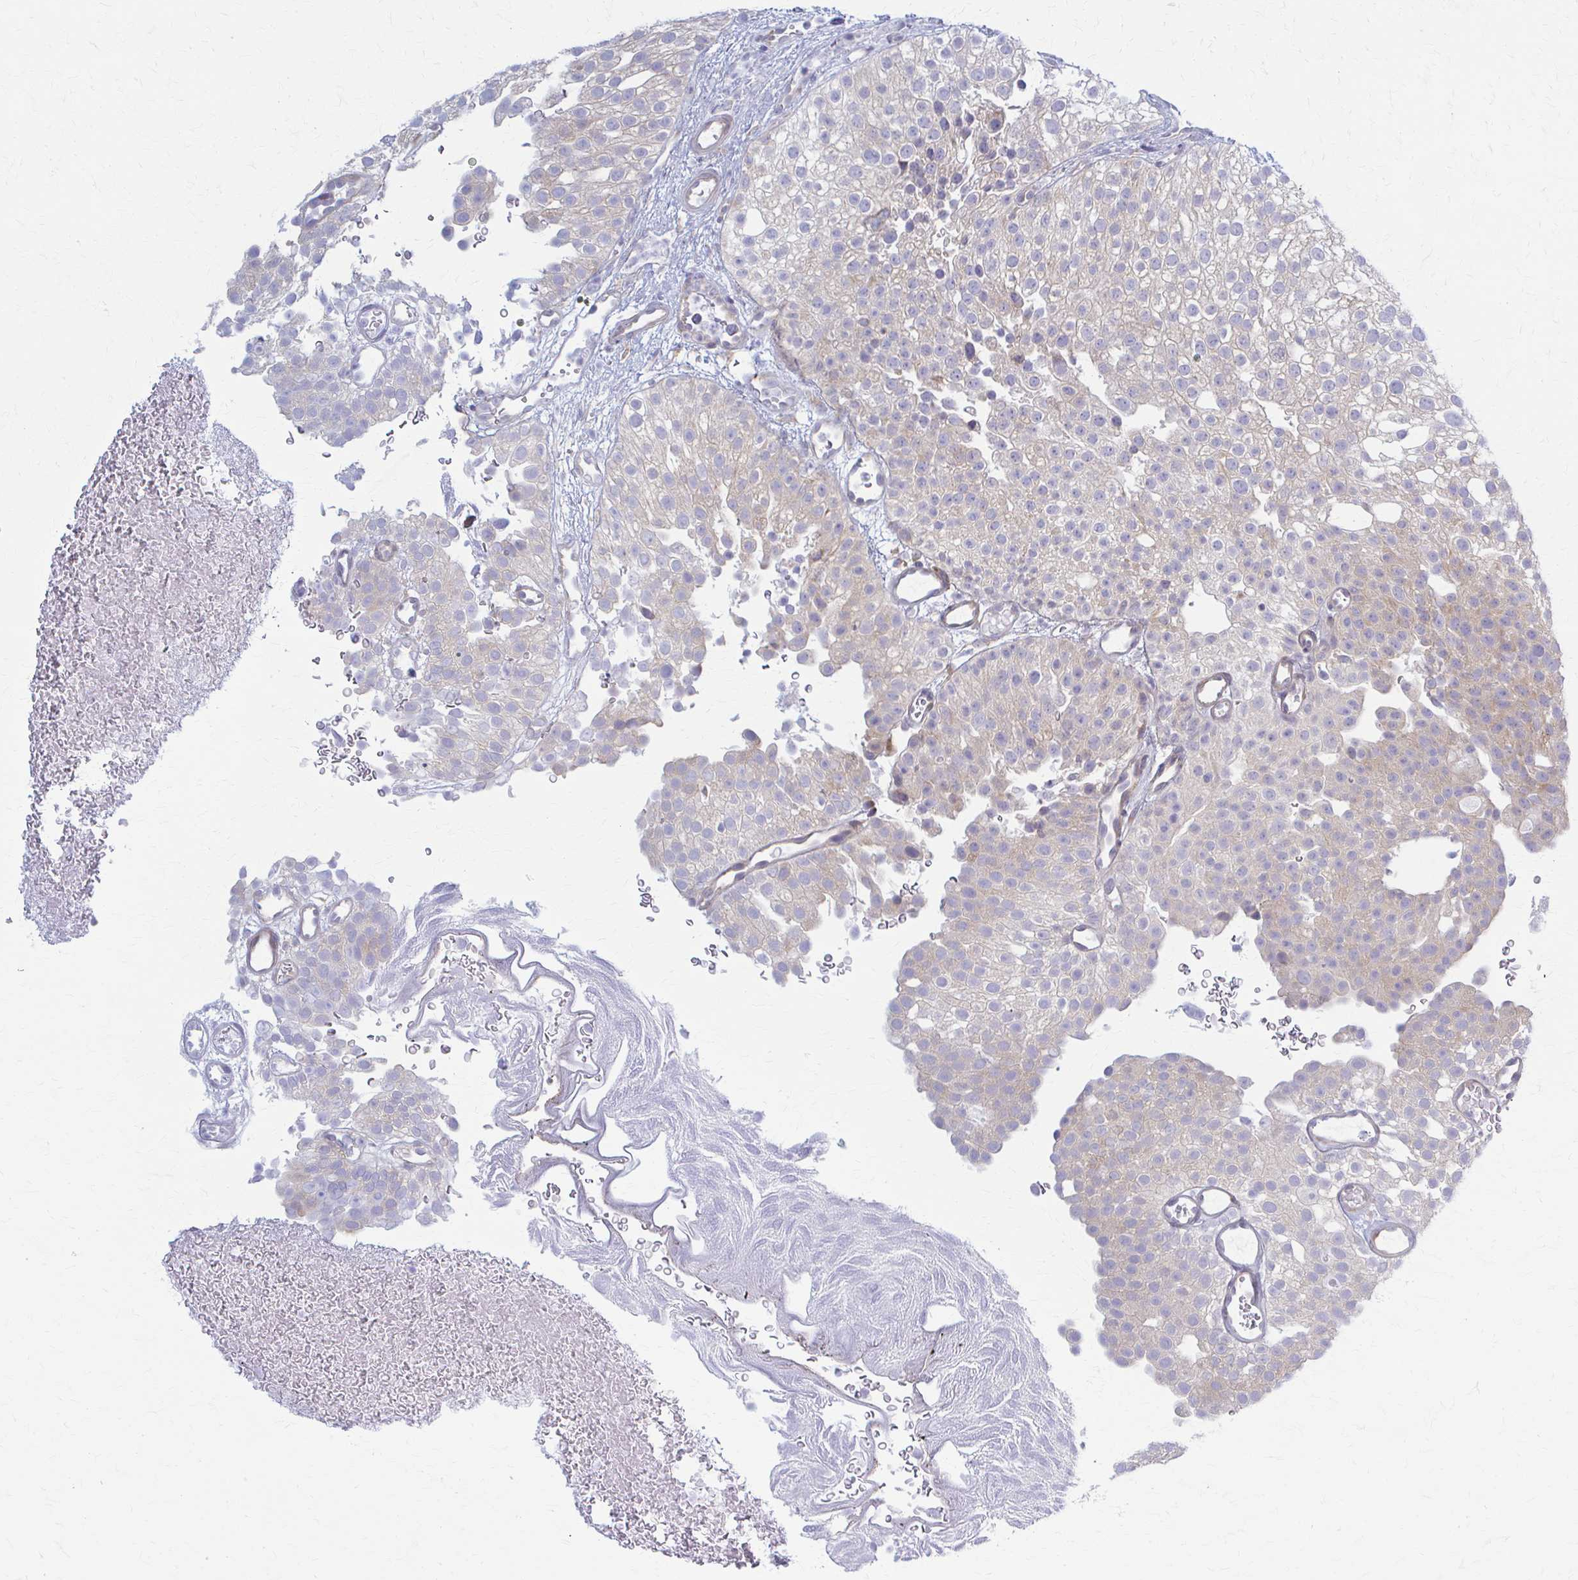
{"staining": {"intensity": "moderate", "quantity": "25%-75%", "location": "cytoplasmic/membranous"}, "tissue": "urothelial cancer", "cell_type": "Tumor cells", "image_type": "cancer", "snomed": [{"axis": "morphology", "description": "Urothelial carcinoma, Low grade"}, {"axis": "topography", "description": "Urinary bladder"}], "caption": "A medium amount of moderate cytoplasmic/membranous positivity is identified in approximately 25%-75% of tumor cells in low-grade urothelial carcinoma tissue.", "gene": "PRKRA", "patient": {"sex": "male", "age": 78}}